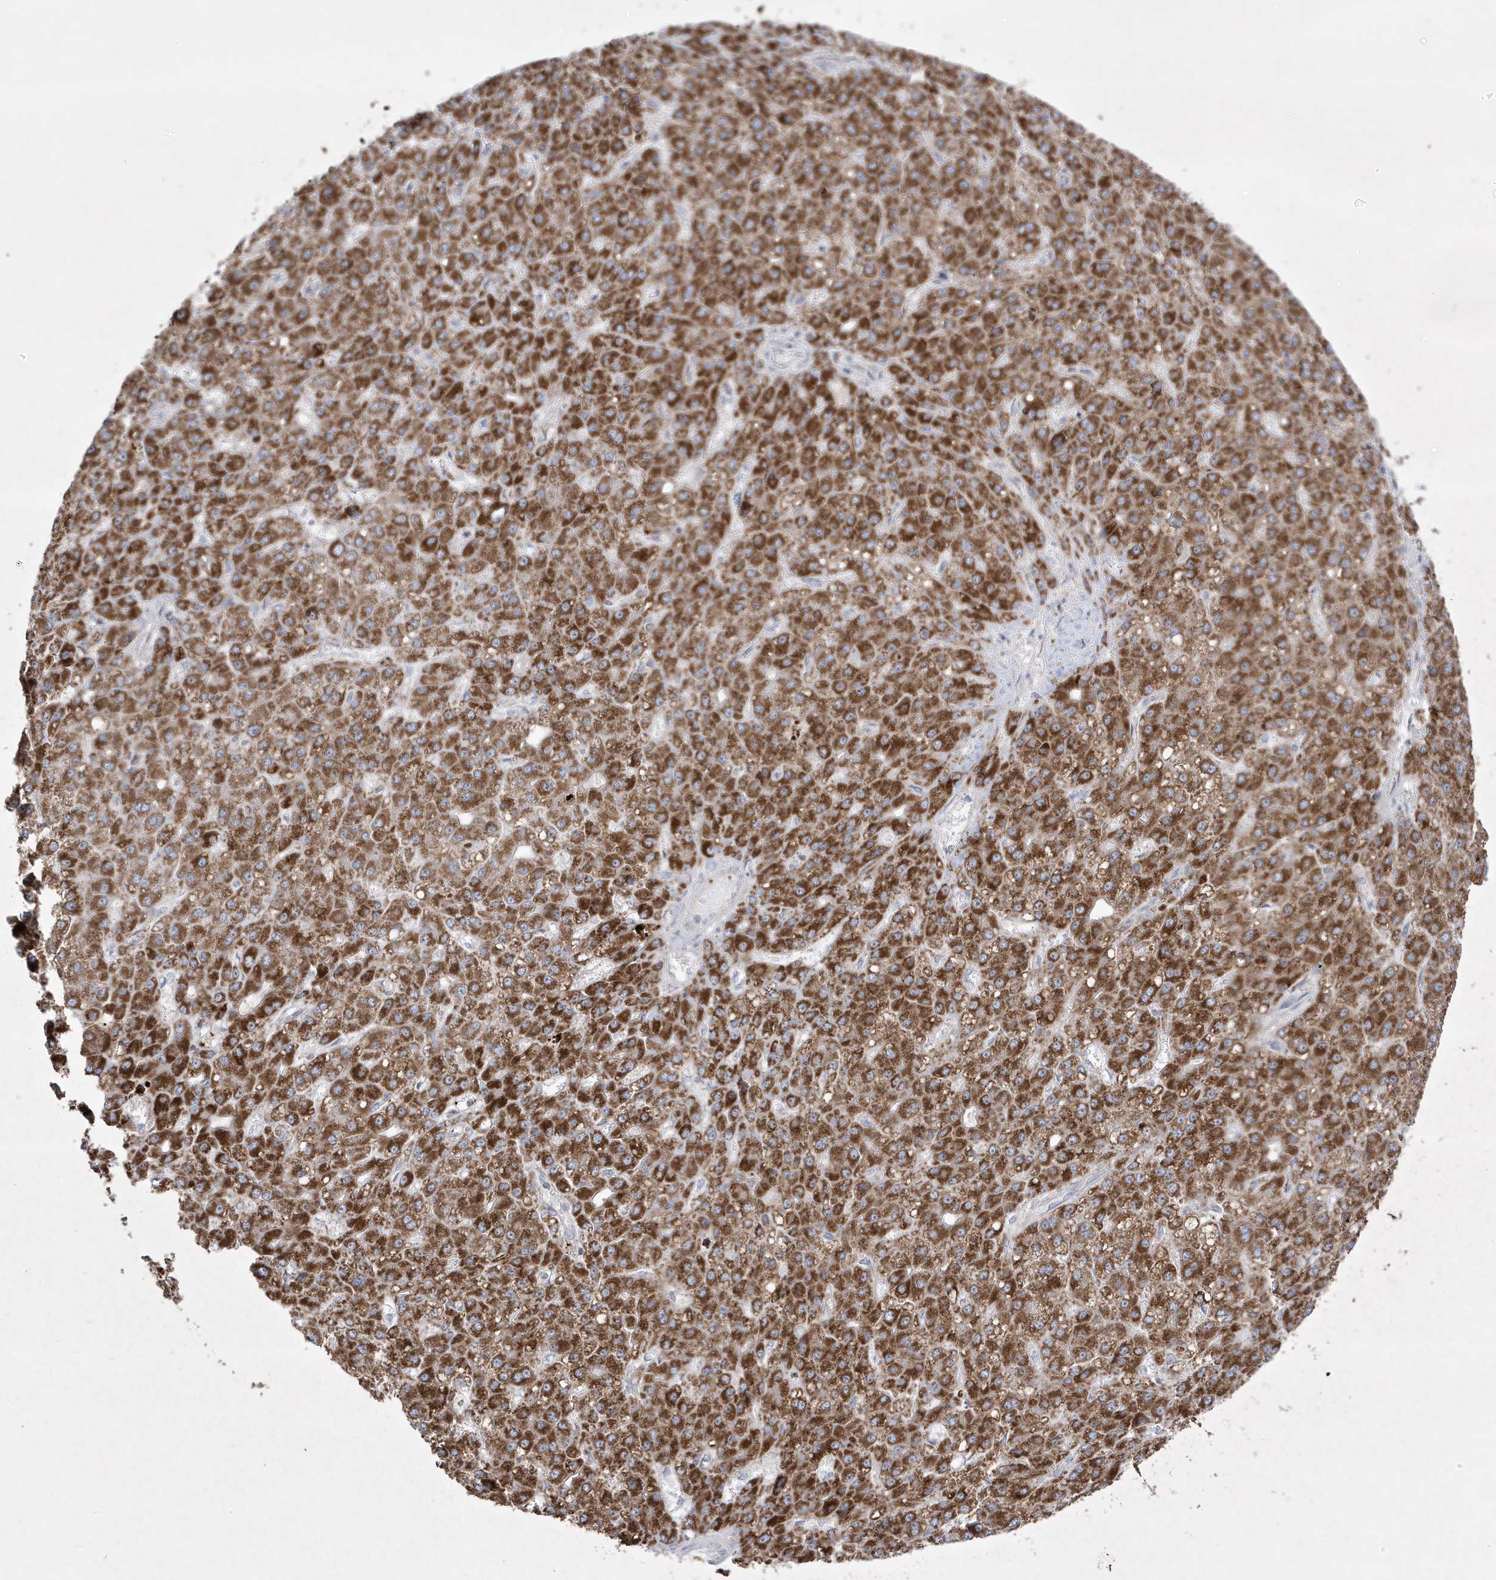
{"staining": {"intensity": "strong", "quantity": ">75%", "location": "cytoplasmic/membranous"}, "tissue": "liver cancer", "cell_type": "Tumor cells", "image_type": "cancer", "snomed": [{"axis": "morphology", "description": "Carcinoma, Hepatocellular, NOS"}, {"axis": "topography", "description": "Liver"}], "caption": "Liver cancer stained with a protein marker reveals strong staining in tumor cells.", "gene": "ADAMTSL3", "patient": {"sex": "male", "age": 67}}